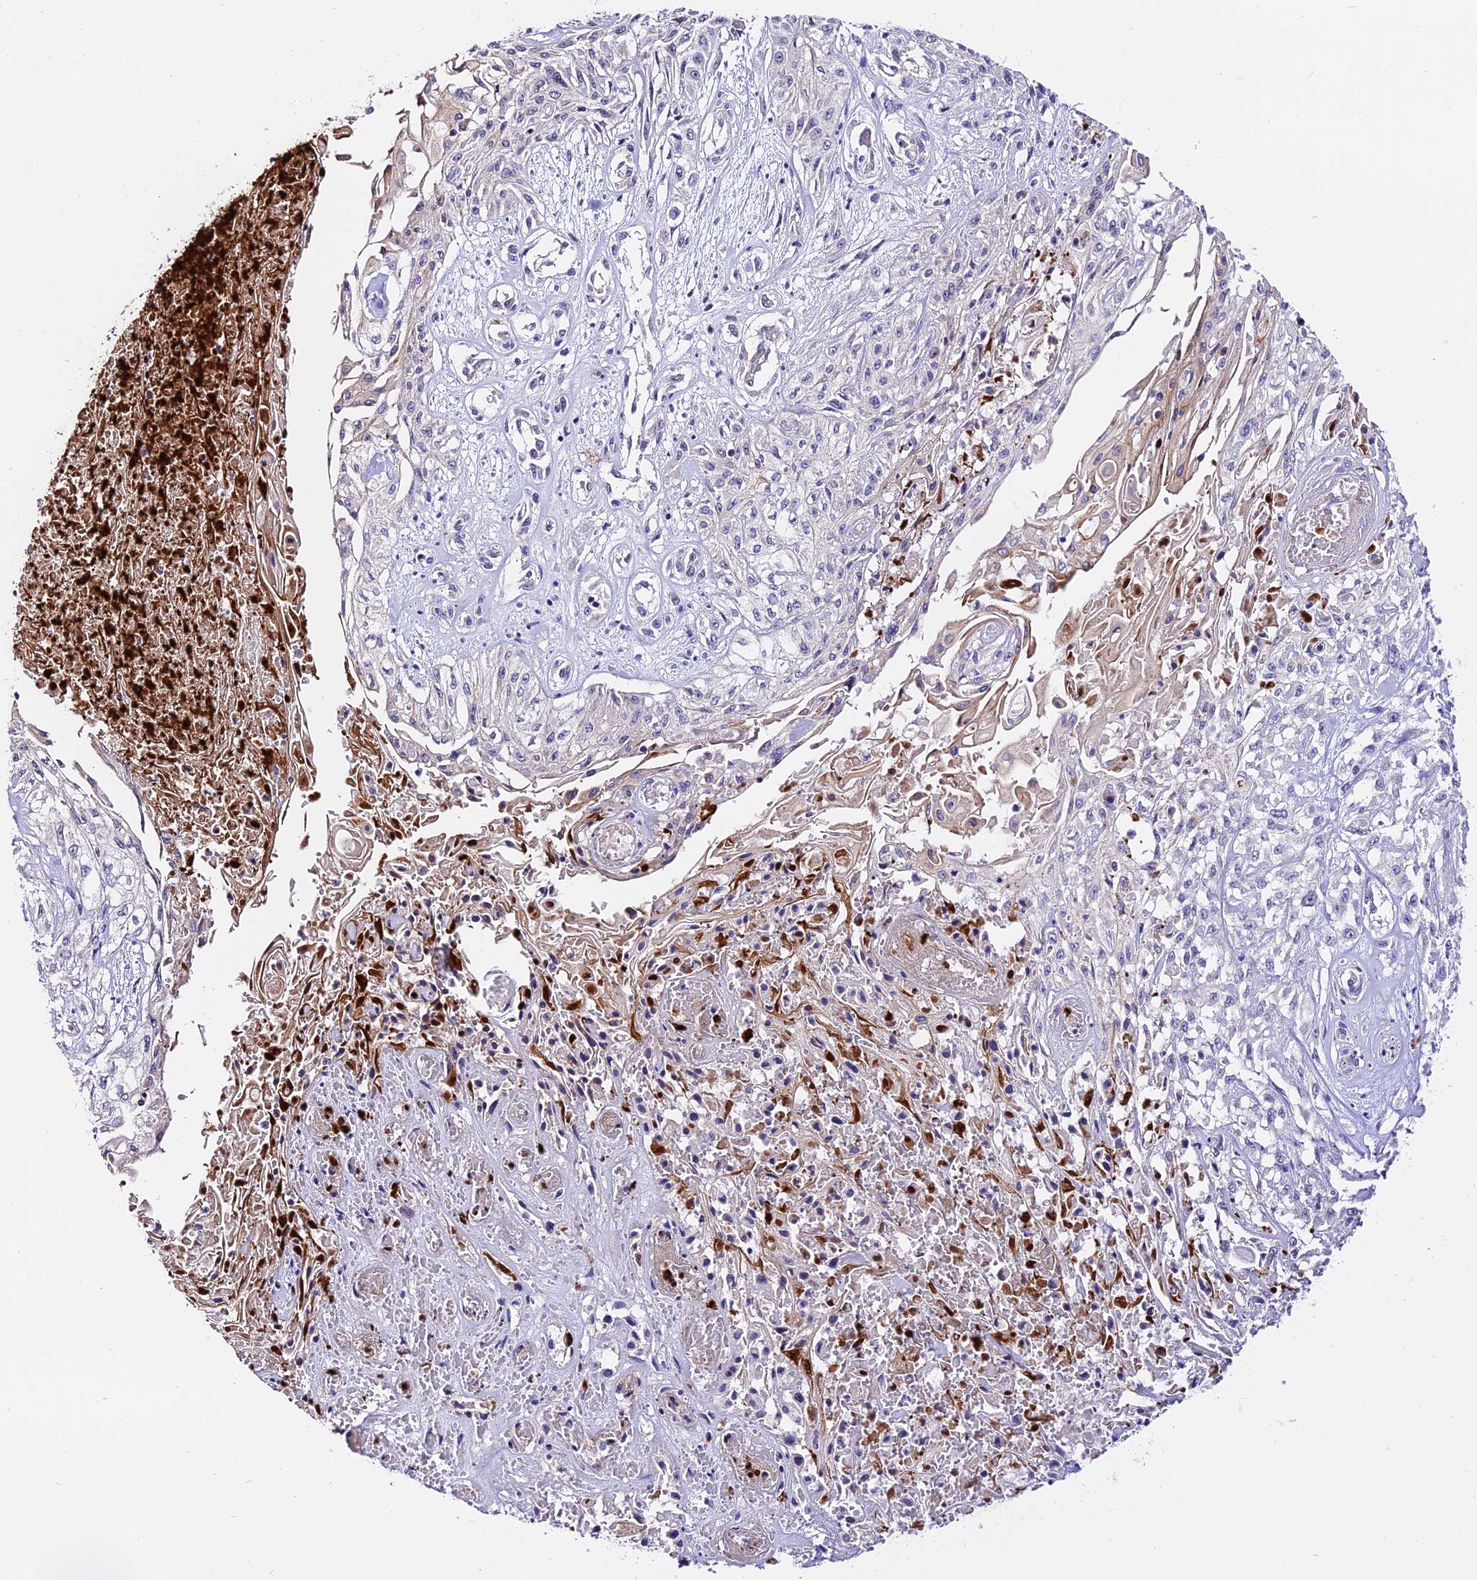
{"staining": {"intensity": "negative", "quantity": "none", "location": "none"}, "tissue": "skin cancer", "cell_type": "Tumor cells", "image_type": "cancer", "snomed": [{"axis": "morphology", "description": "Squamous cell carcinoma, NOS"}, {"axis": "morphology", "description": "Squamous cell carcinoma, metastatic, NOS"}, {"axis": "topography", "description": "Skin"}, {"axis": "topography", "description": "Lymph node"}], "caption": "Immunohistochemical staining of human skin cancer demonstrates no significant positivity in tumor cells. (DAB IHC with hematoxylin counter stain).", "gene": "MAP3K7CL", "patient": {"sex": "male", "age": 75}}